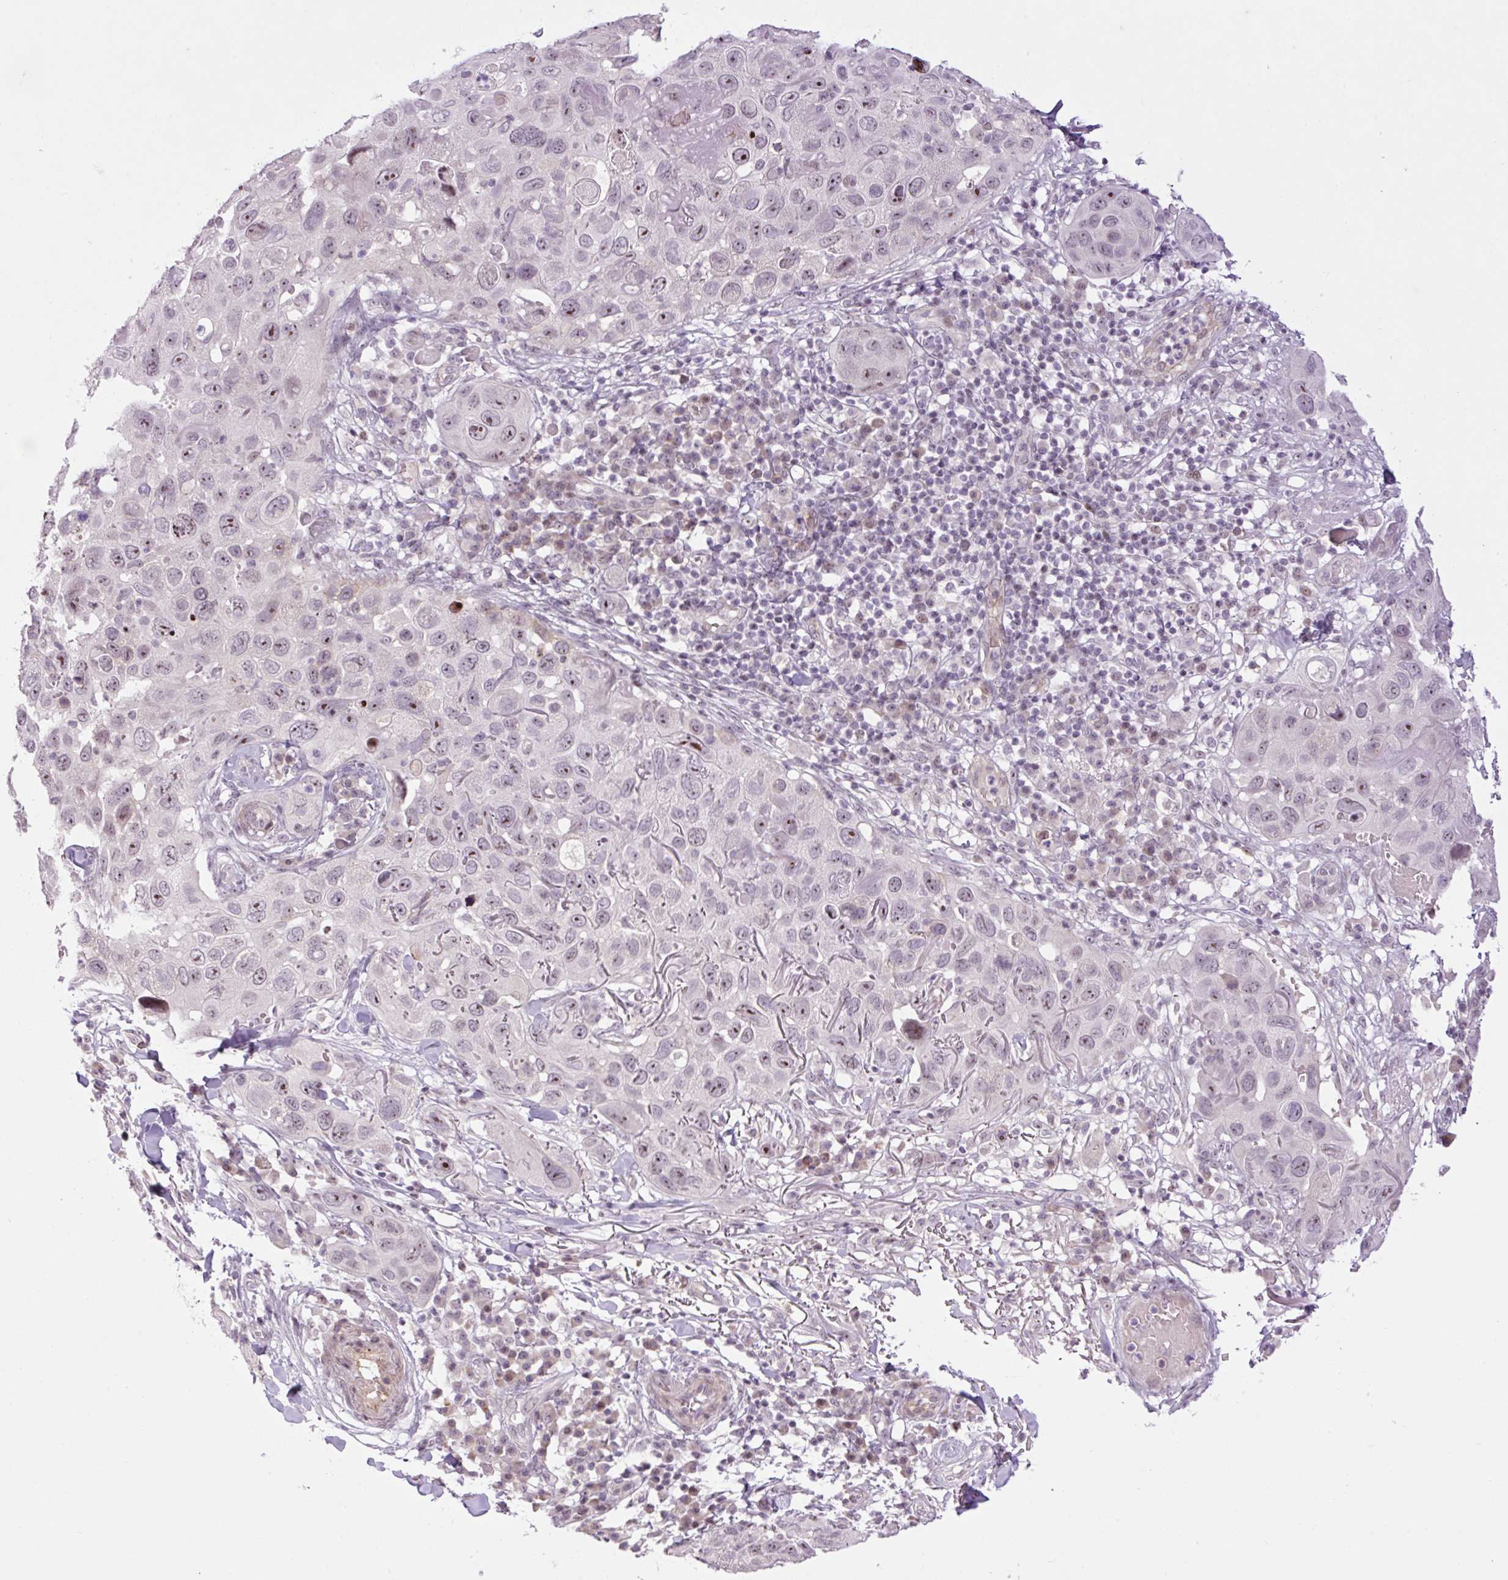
{"staining": {"intensity": "moderate", "quantity": "<25%", "location": "nuclear"}, "tissue": "skin cancer", "cell_type": "Tumor cells", "image_type": "cancer", "snomed": [{"axis": "morphology", "description": "Squamous cell carcinoma in situ, NOS"}, {"axis": "morphology", "description": "Squamous cell carcinoma, NOS"}, {"axis": "topography", "description": "Skin"}], "caption": "This histopathology image reveals immunohistochemistry staining of human skin cancer, with low moderate nuclear expression in approximately <25% of tumor cells.", "gene": "ZNF417", "patient": {"sex": "male", "age": 93}}